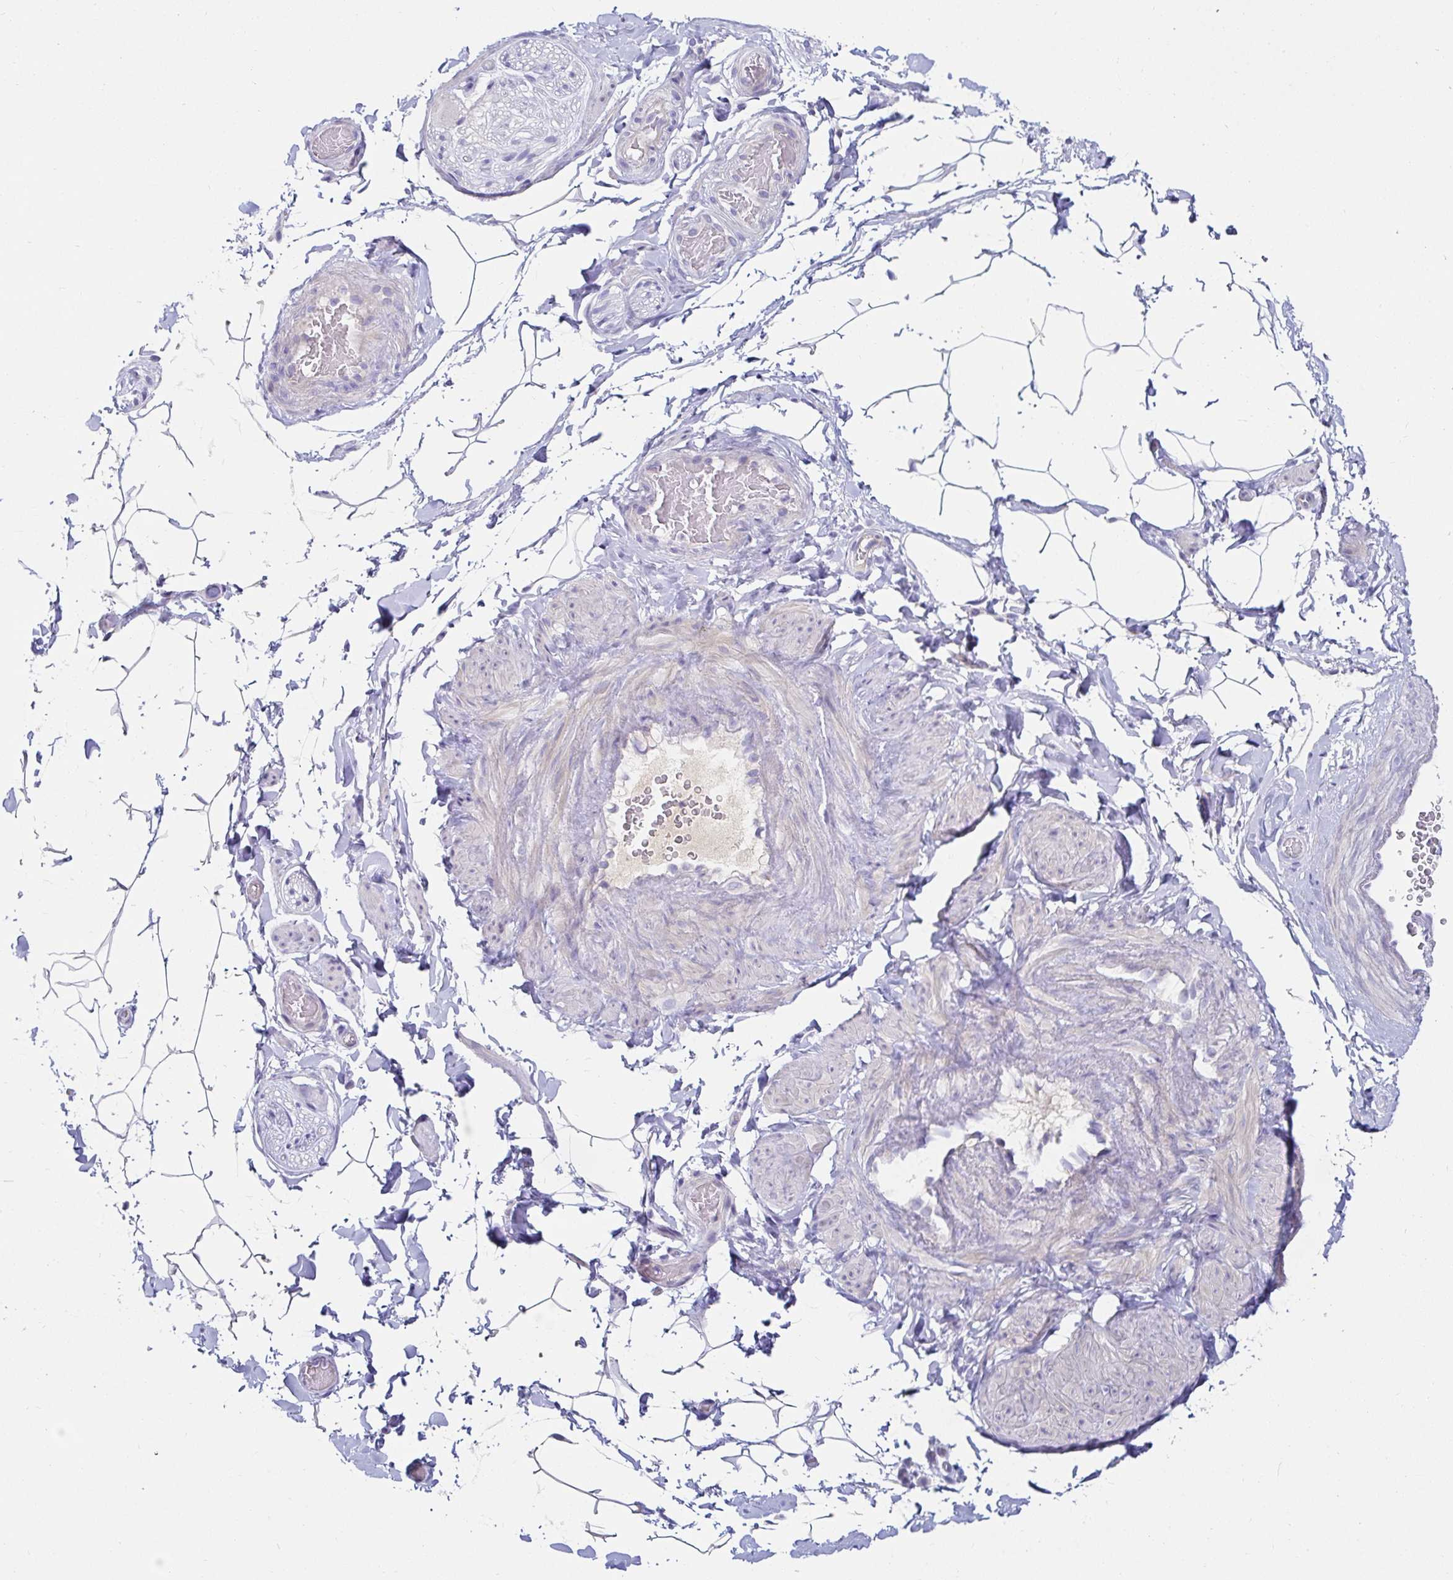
{"staining": {"intensity": "negative", "quantity": "none", "location": "none"}, "tissue": "adipose tissue", "cell_type": "Adipocytes", "image_type": "normal", "snomed": [{"axis": "morphology", "description": "Normal tissue, NOS"}, {"axis": "topography", "description": "Epididymis"}, {"axis": "topography", "description": "Peripheral nerve tissue"}], "caption": "Immunohistochemistry (IHC) histopathology image of unremarkable adipose tissue stained for a protein (brown), which shows no expression in adipocytes.", "gene": "C4orf17", "patient": {"sex": "male", "age": 32}}